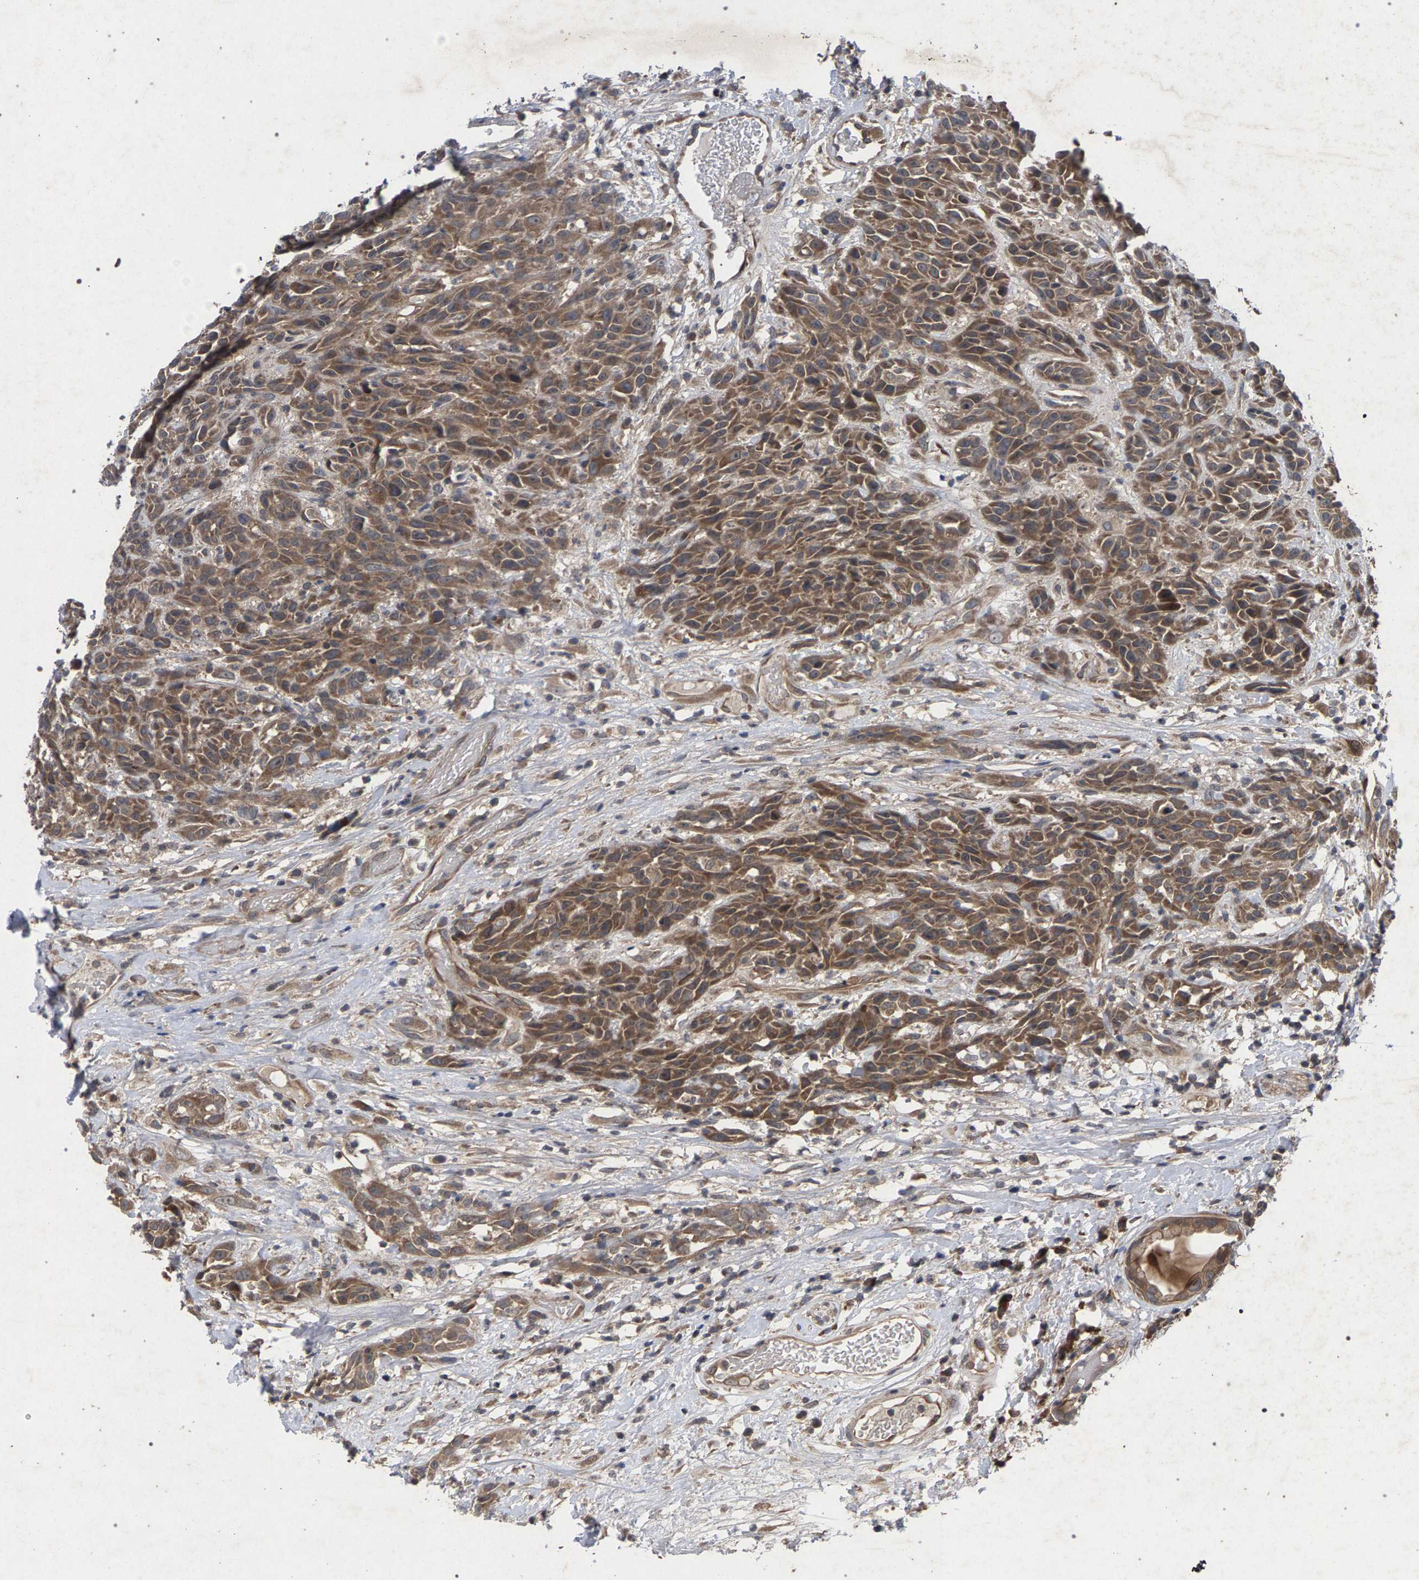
{"staining": {"intensity": "moderate", "quantity": ">75%", "location": "cytoplasmic/membranous"}, "tissue": "head and neck cancer", "cell_type": "Tumor cells", "image_type": "cancer", "snomed": [{"axis": "morphology", "description": "Normal tissue, NOS"}, {"axis": "morphology", "description": "Squamous cell carcinoma, NOS"}, {"axis": "topography", "description": "Cartilage tissue"}, {"axis": "topography", "description": "Head-Neck"}], "caption": "Head and neck cancer (squamous cell carcinoma) was stained to show a protein in brown. There is medium levels of moderate cytoplasmic/membranous positivity in approximately >75% of tumor cells.", "gene": "SLC4A4", "patient": {"sex": "male", "age": 62}}